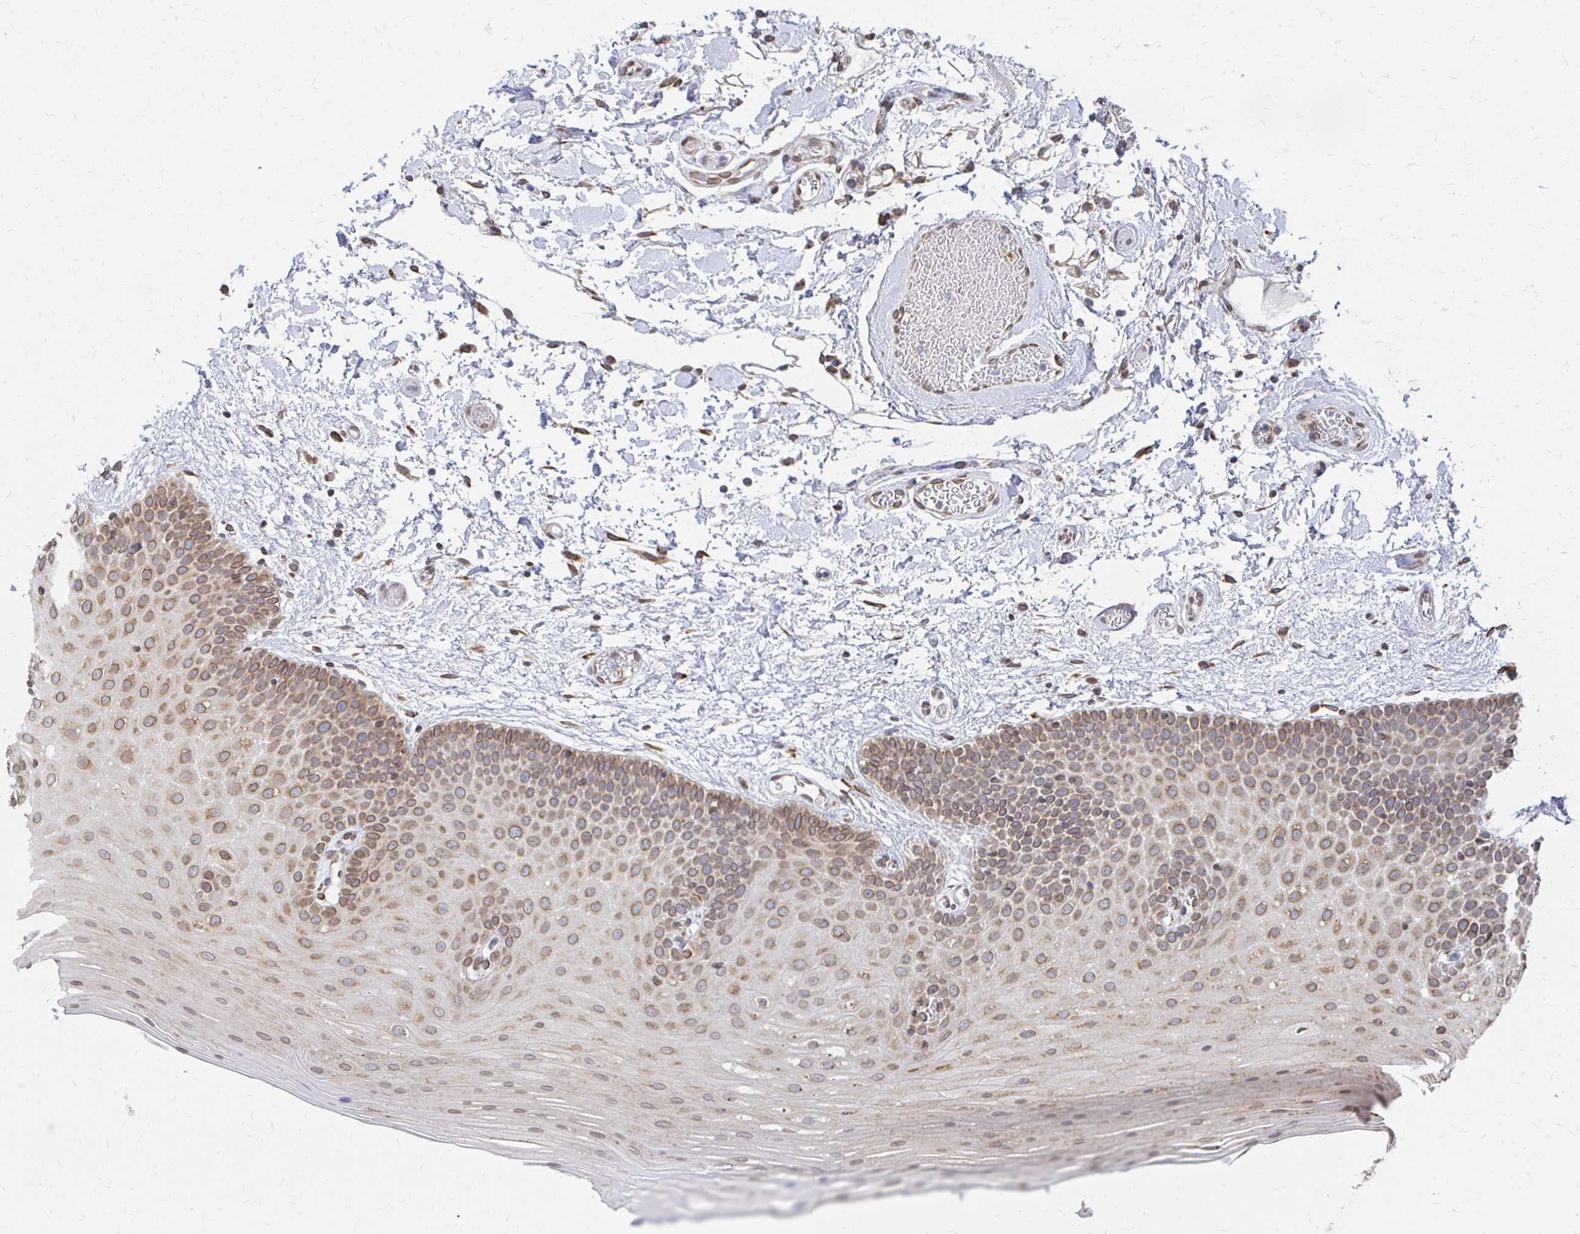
{"staining": {"intensity": "moderate", "quantity": ">75%", "location": "cytoplasmic/membranous,nuclear"}, "tissue": "oral mucosa", "cell_type": "Squamous epithelial cells", "image_type": "normal", "snomed": [{"axis": "morphology", "description": "Normal tissue, NOS"}, {"axis": "morphology", "description": "Squamous cell carcinoma, NOS"}, {"axis": "topography", "description": "Oral tissue"}, {"axis": "topography", "description": "Tounge, NOS"}, {"axis": "topography", "description": "Head-Neck"}], "caption": "IHC of benign oral mucosa shows medium levels of moderate cytoplasmic/membranous,nuclear staining in approximately >75% of squamous epithelial cells.", "gene": "PELI3", "patient": {"sex": "male", "age": 62}}